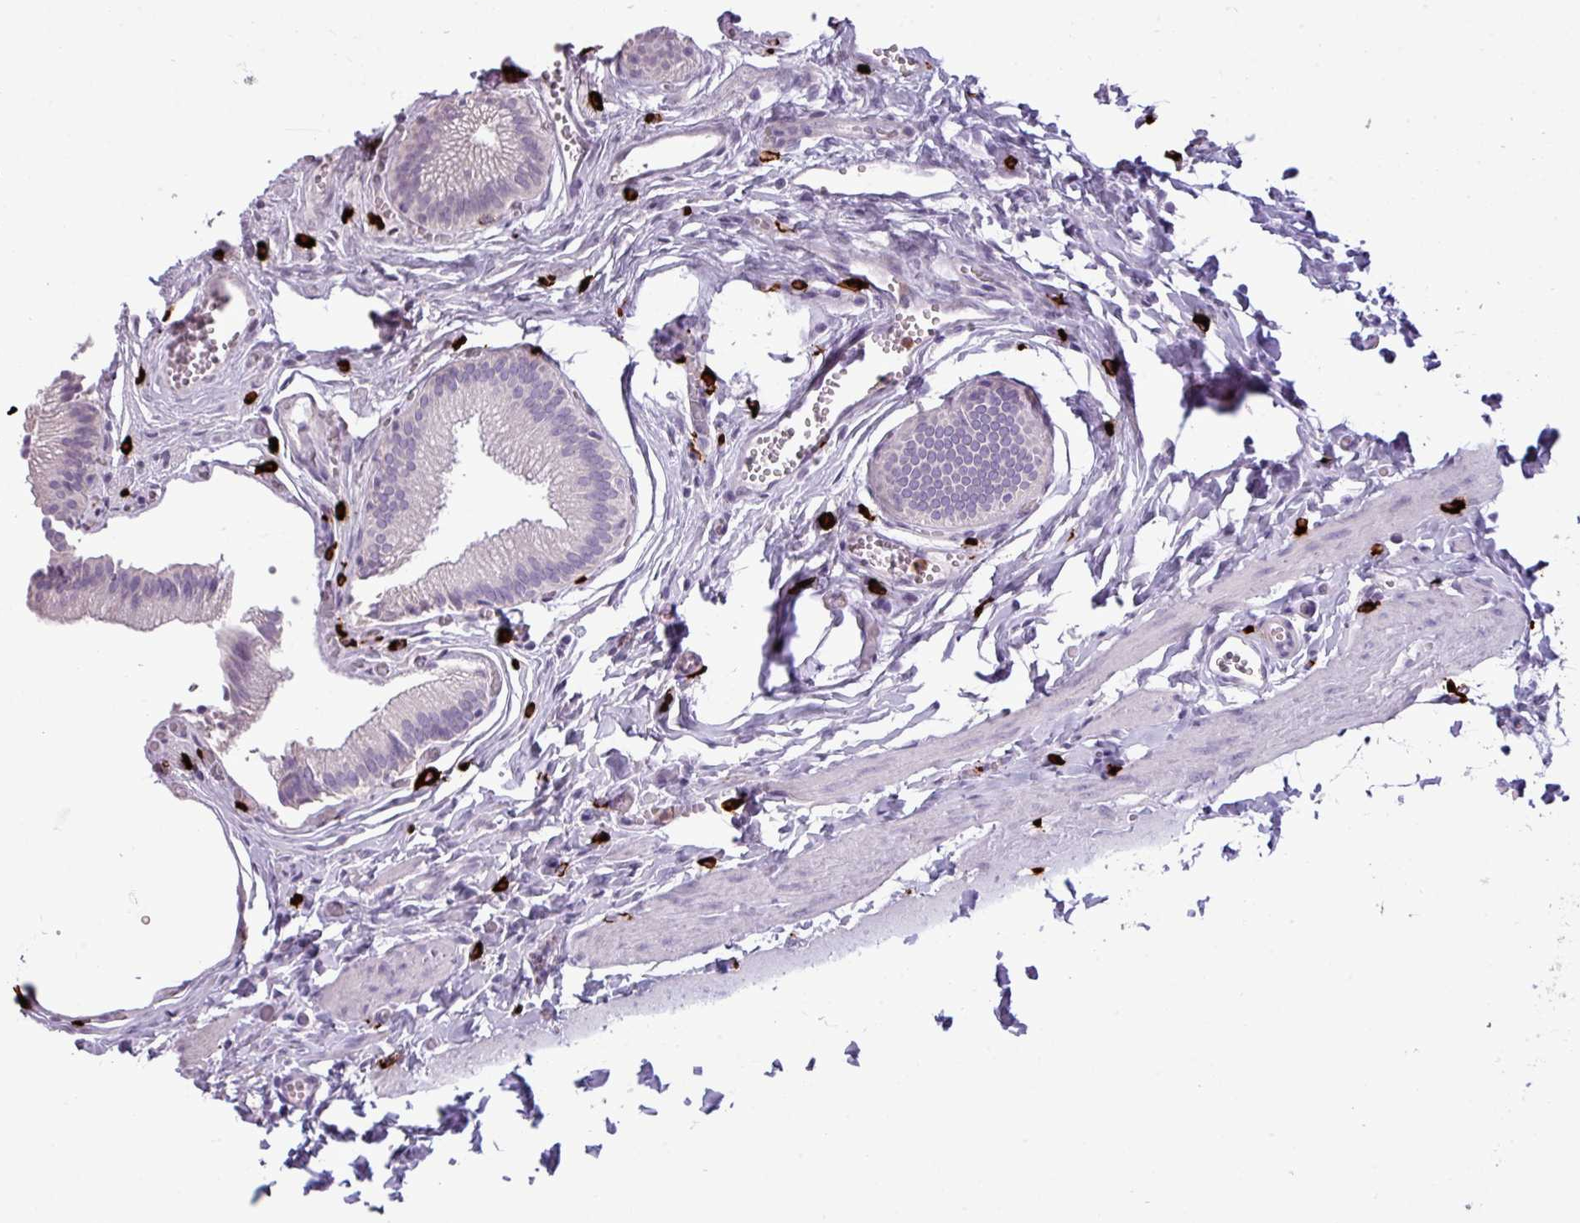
{"staining": {"intensity": "negative", "quantity": "none", "location": "none"}, "tissue": "gallbladder", "cell_type": "Glandular cells", "image_type": "normal", "snomed": [{"axis": "morphology", "description": "Normal tissue, NOS"}, {"axis": "topography", "description": "Gallbladder"}, {"axis": "topography", "description": "Peripheral nerve tissue"}], "caption": "Glandular cells are negative for brown protein staining in benign gallbladder. (DAB IHC, high magnification).", "gene": "TRIM39", "patient": {"sex": "male", "age": 17}}